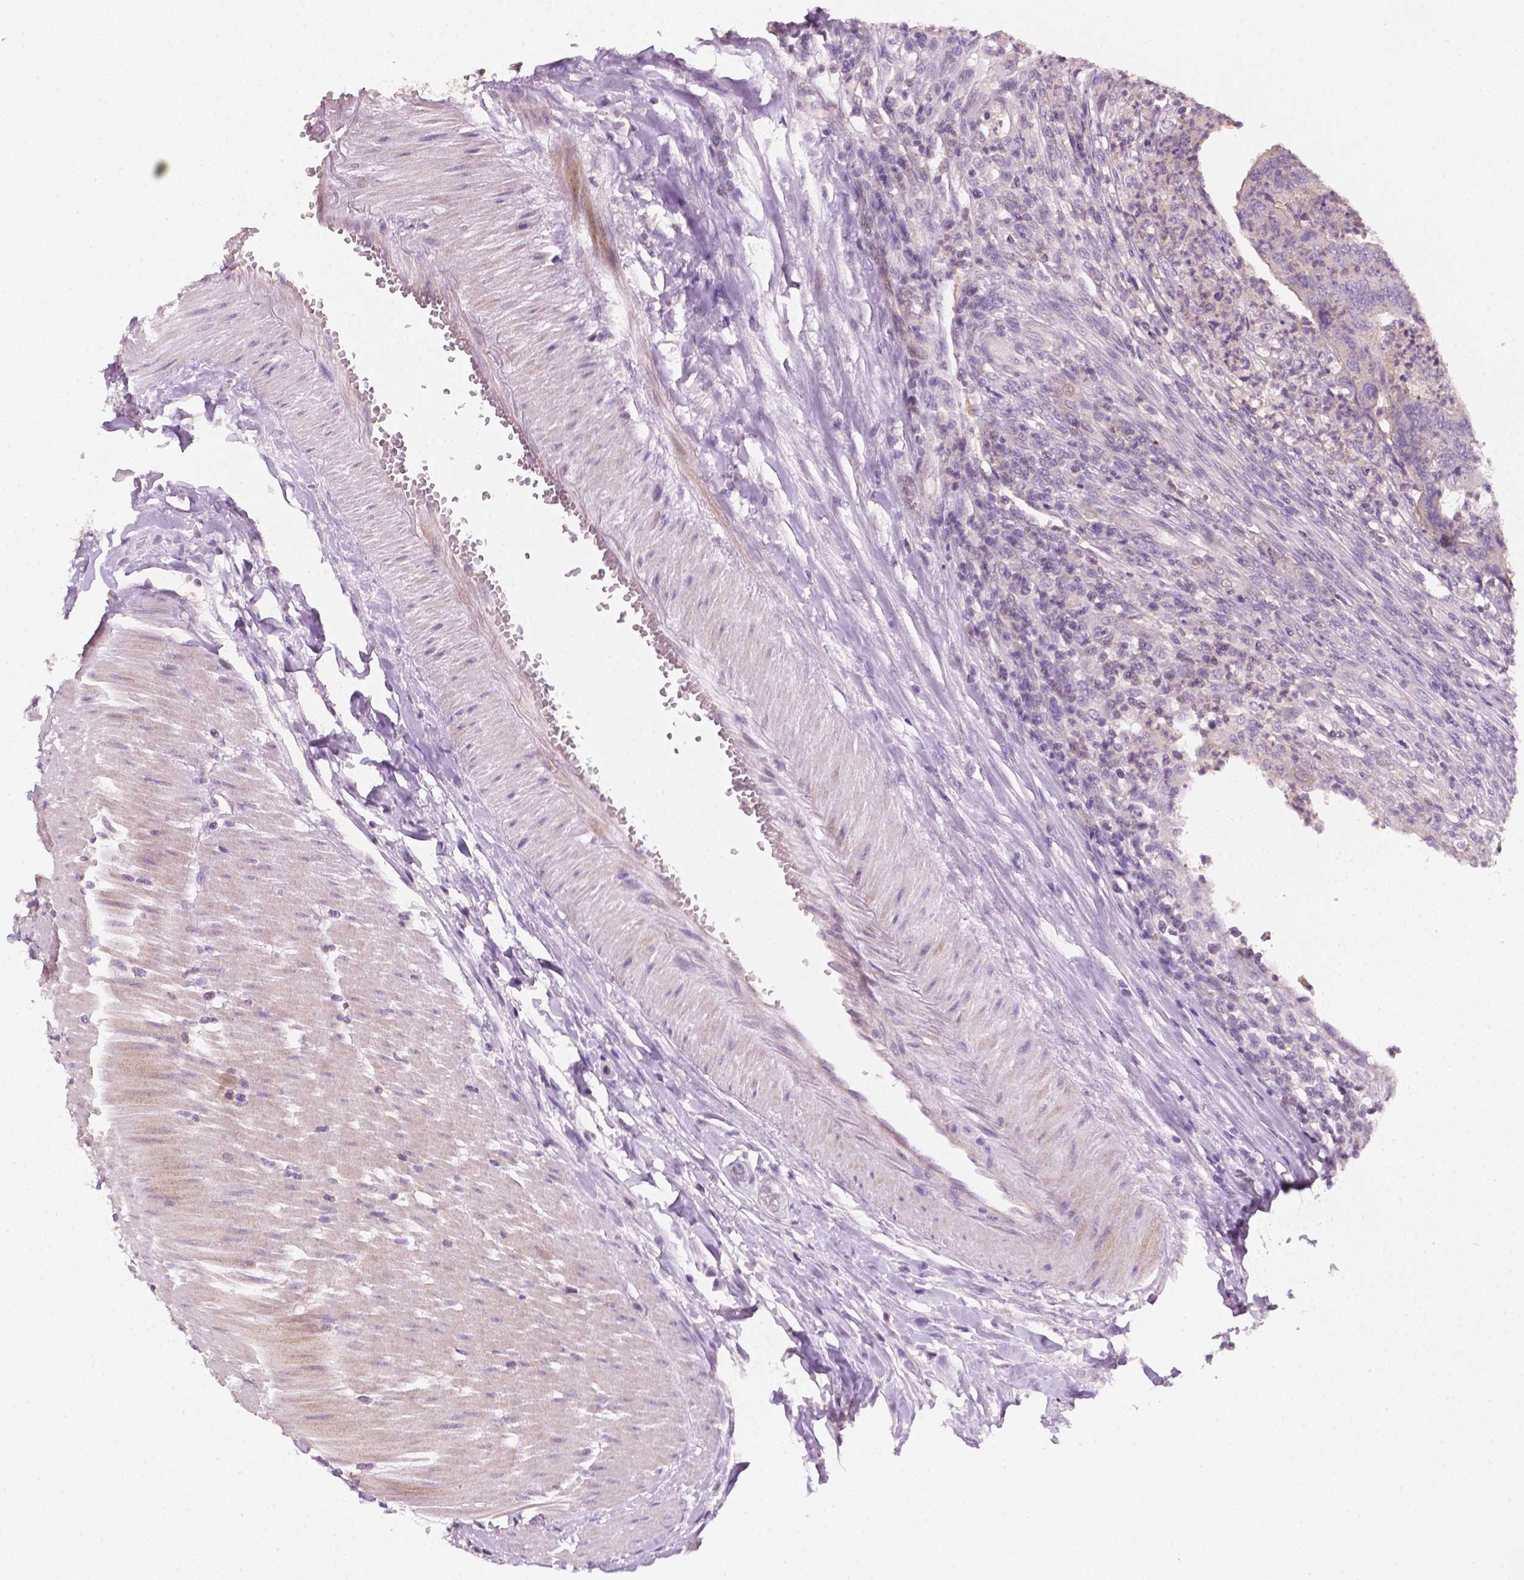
{"staining": {"intensity": "negative", "quantity": "none", "location": "none"}, "tissue": "colorectal cancer", "cell_type": "Tumor cells", "image_type": "cancer", "snomed": [{"axis": "morphology", "description": "Adenocarcinoma, NOS"}, {"axis": "topography", "description": "Colon"}], "caption": "This photomicrograph is of adenocarcinoma (colorectal) stained with immunohistochemistry to label a protein in brown with the nuclei are counter-stained blue. There is no expression in tumor cells. (DAB (3,3'-diaminobenzidine) IHC, high magnification).", "gene": "EGFR", "patient": {"sex": "female", "age": 67}}